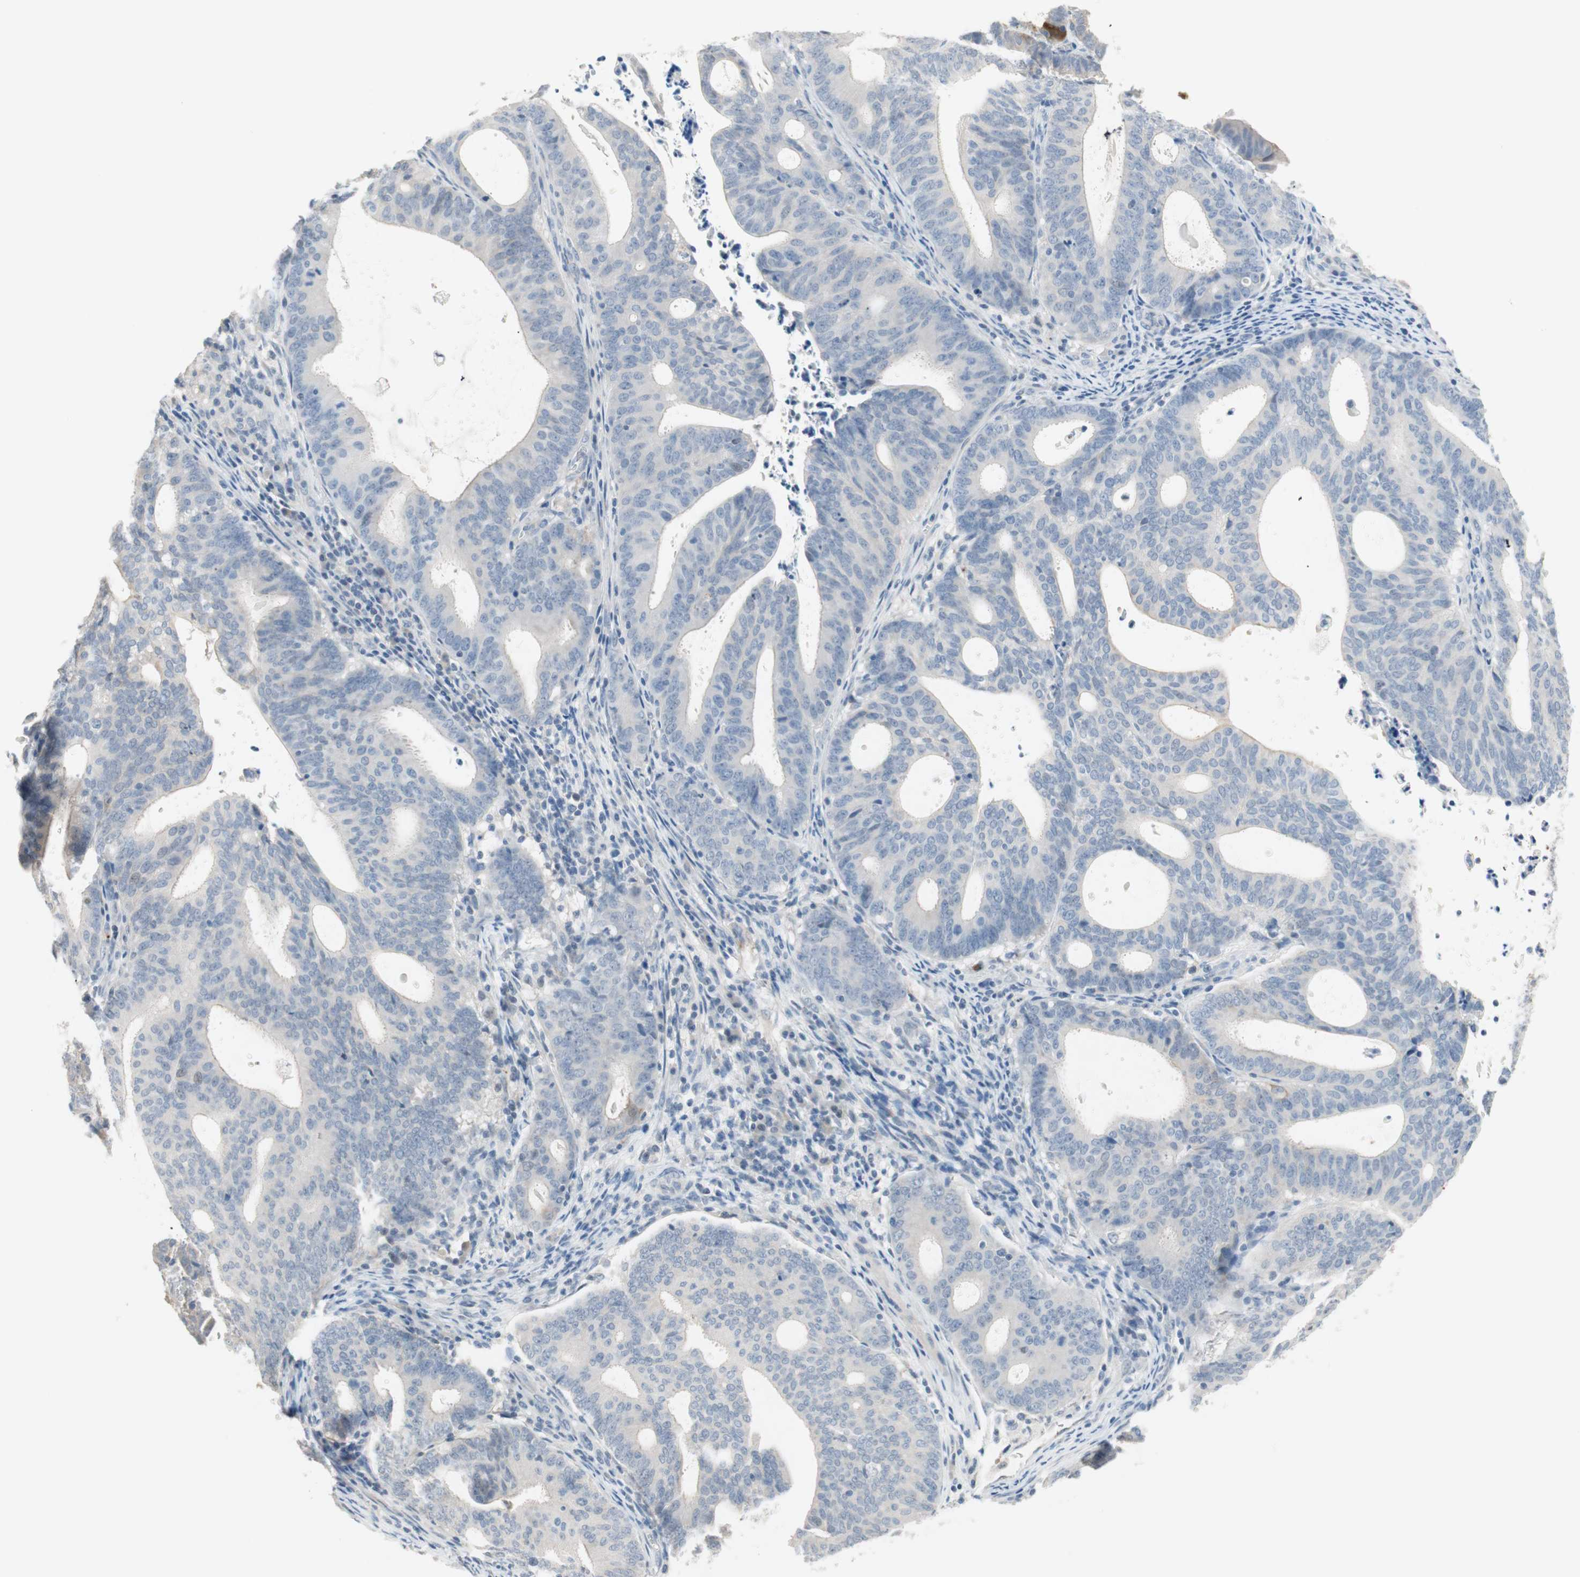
{"staining": {"intensity": "negative", "quantity": "none", "location": "none"}, "tissue": "endometrial cancer", "cell_type": "Tumor cells", "image_type": "cancer", "snomed": [{"axis": "morphology", "description": "Adenocarcinoma, NOS"}, {"axis": "topography", "description": "Uterus"}], "caption": "Immunohistochemical staining of human endometrial cancer (adenocarcinoma) exhibits no significant positivity in tumor cells.", "gene": "PDZK1", "patient": {"sex": "female", "age": 83}}